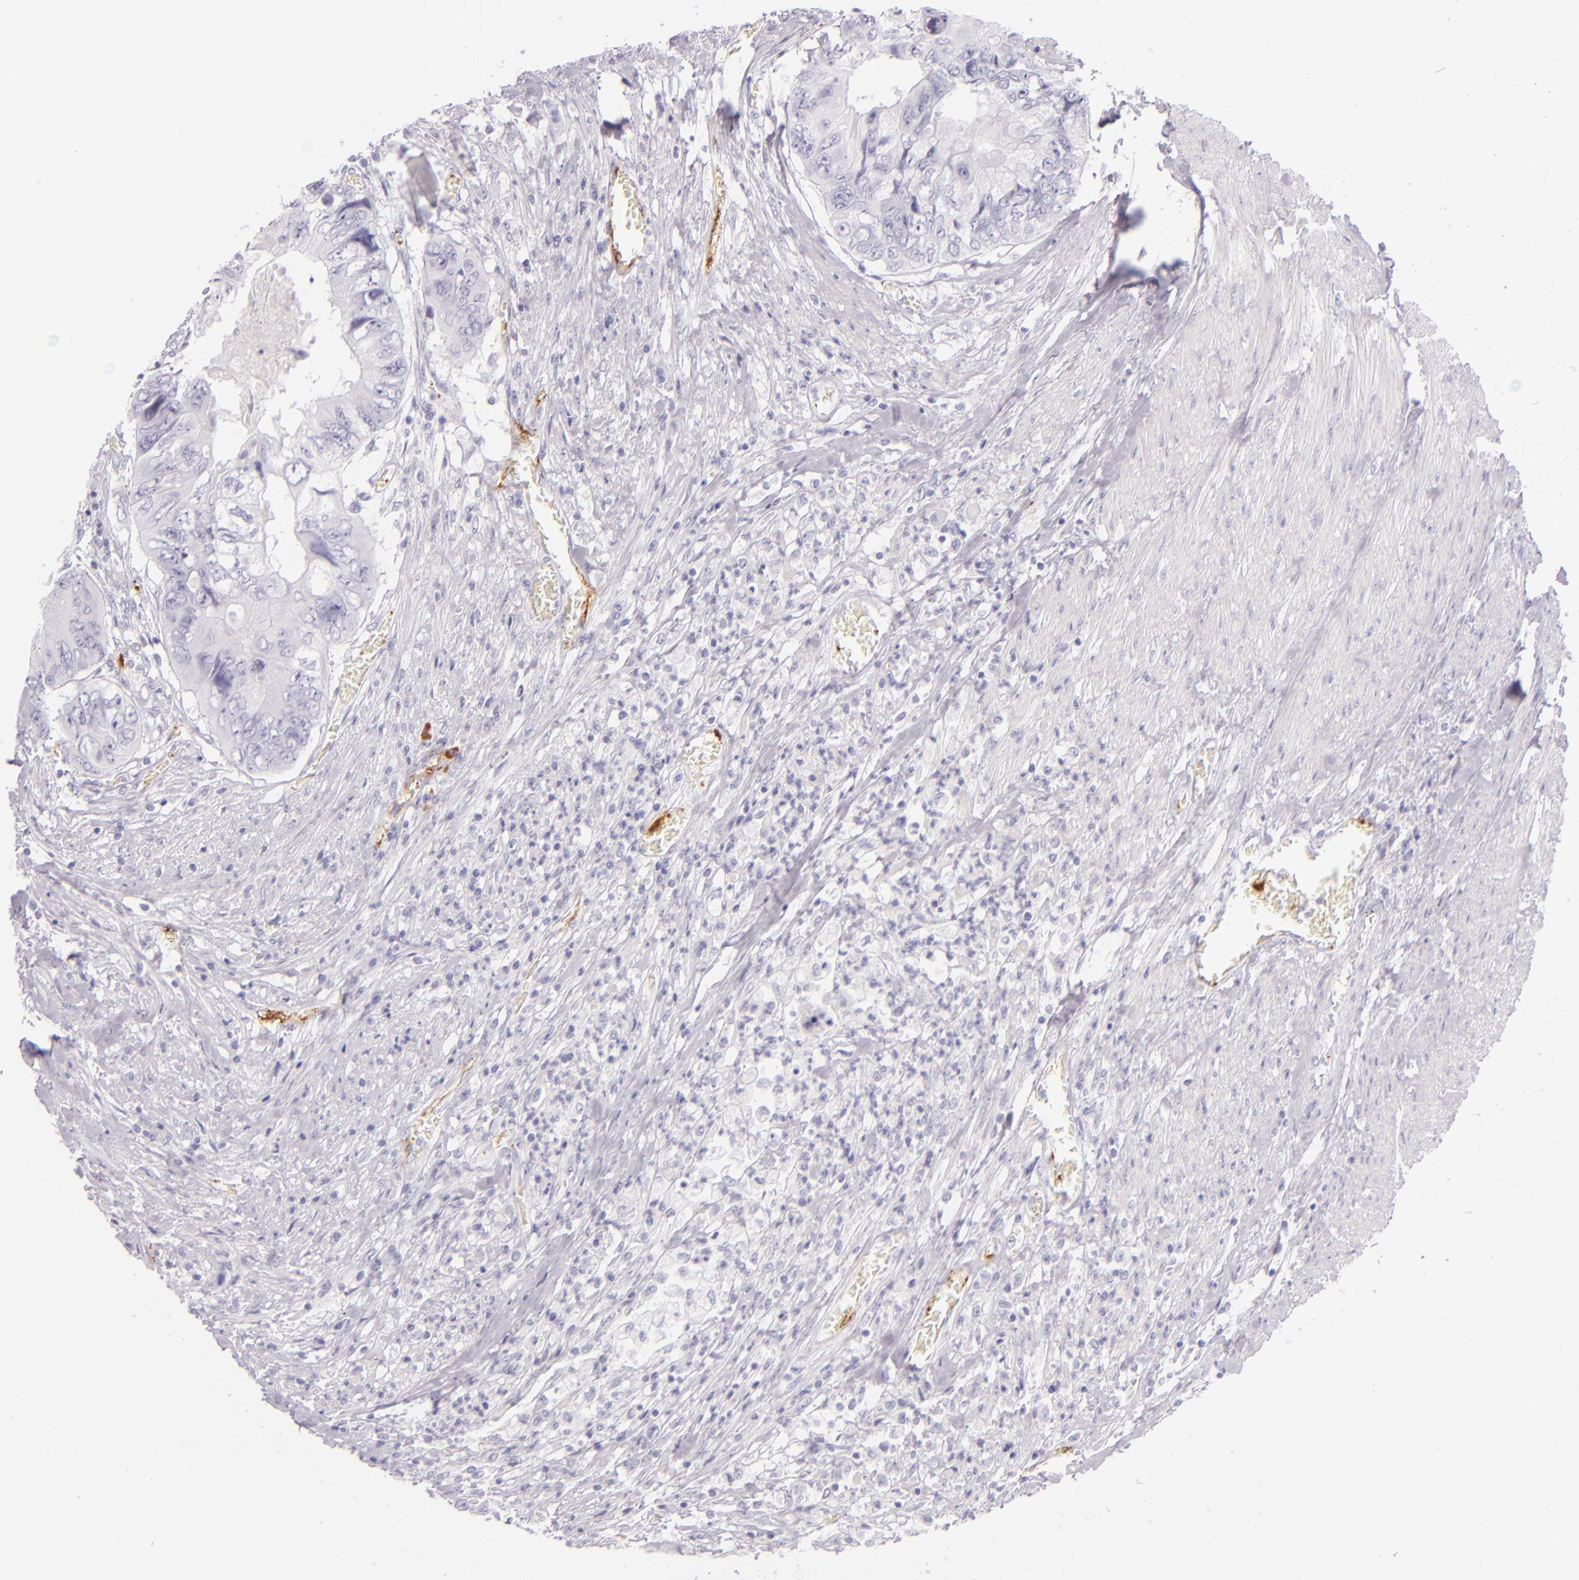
{"staining": {"intensity": "negative", "quantity": "none", "location": "none"}, "tissue": "colorectal cancer", "cell_type": "Tumor cells", "image_type": "cancer", "snomed": [{"axis": "morphology", "description": "Adenocarcinoma, NOS"}, {"axis": "topography", "description": "Rectum"}], "caption": "Immunohistochemistry image of human adenocarcinoma (colorectal) stained for a protein (brown), which reveals no expression in tumor cells.", "gene": "SELP", "patient": {"sex": "female", "age": 82}}